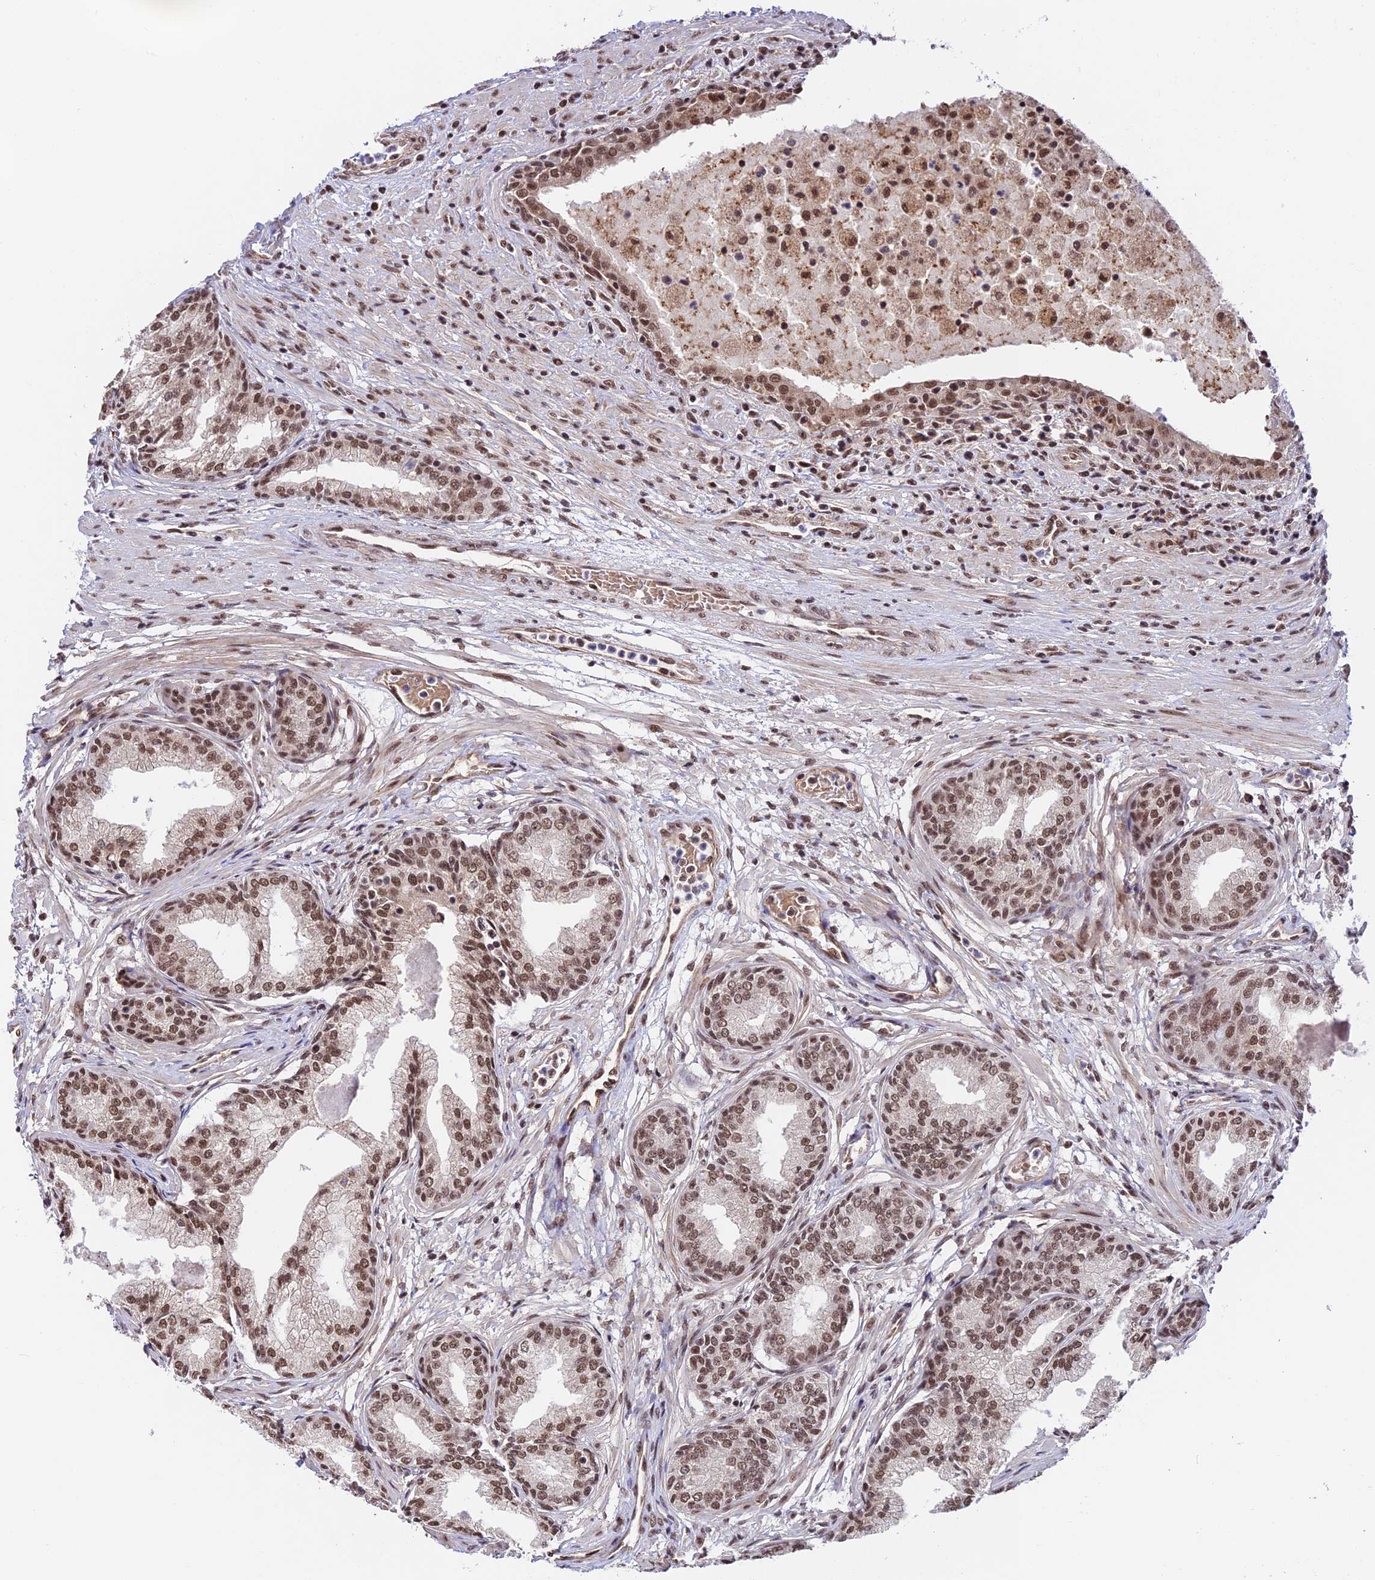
{"staining": {"intensity": "moderate", "quantity": ">75%", "location": "nuclear"}, "tissue": "prostate cancer", "cell_type": "Tumor cells", "image_type": "cancer", "snomed": [{"axis": "morphology", "description": "Adenocarcinoma, High grade"}, {"axis": "topography", "description": "Prostate"}], "caption": "Immunohistochemistry (IHC) of human prostate cancer demonstrates medium levels of moderate nuclear positivity in about >75% of tumor cells. The staining was performed using DAB (3,3'-diaminobenzidine) to visualize the protein expression in brown, while the nuclei were stained in blue with hematoxylin (Magnification: 20x).", "gene": "RBM42", "patient": {"sex": "male", "age": 67}}